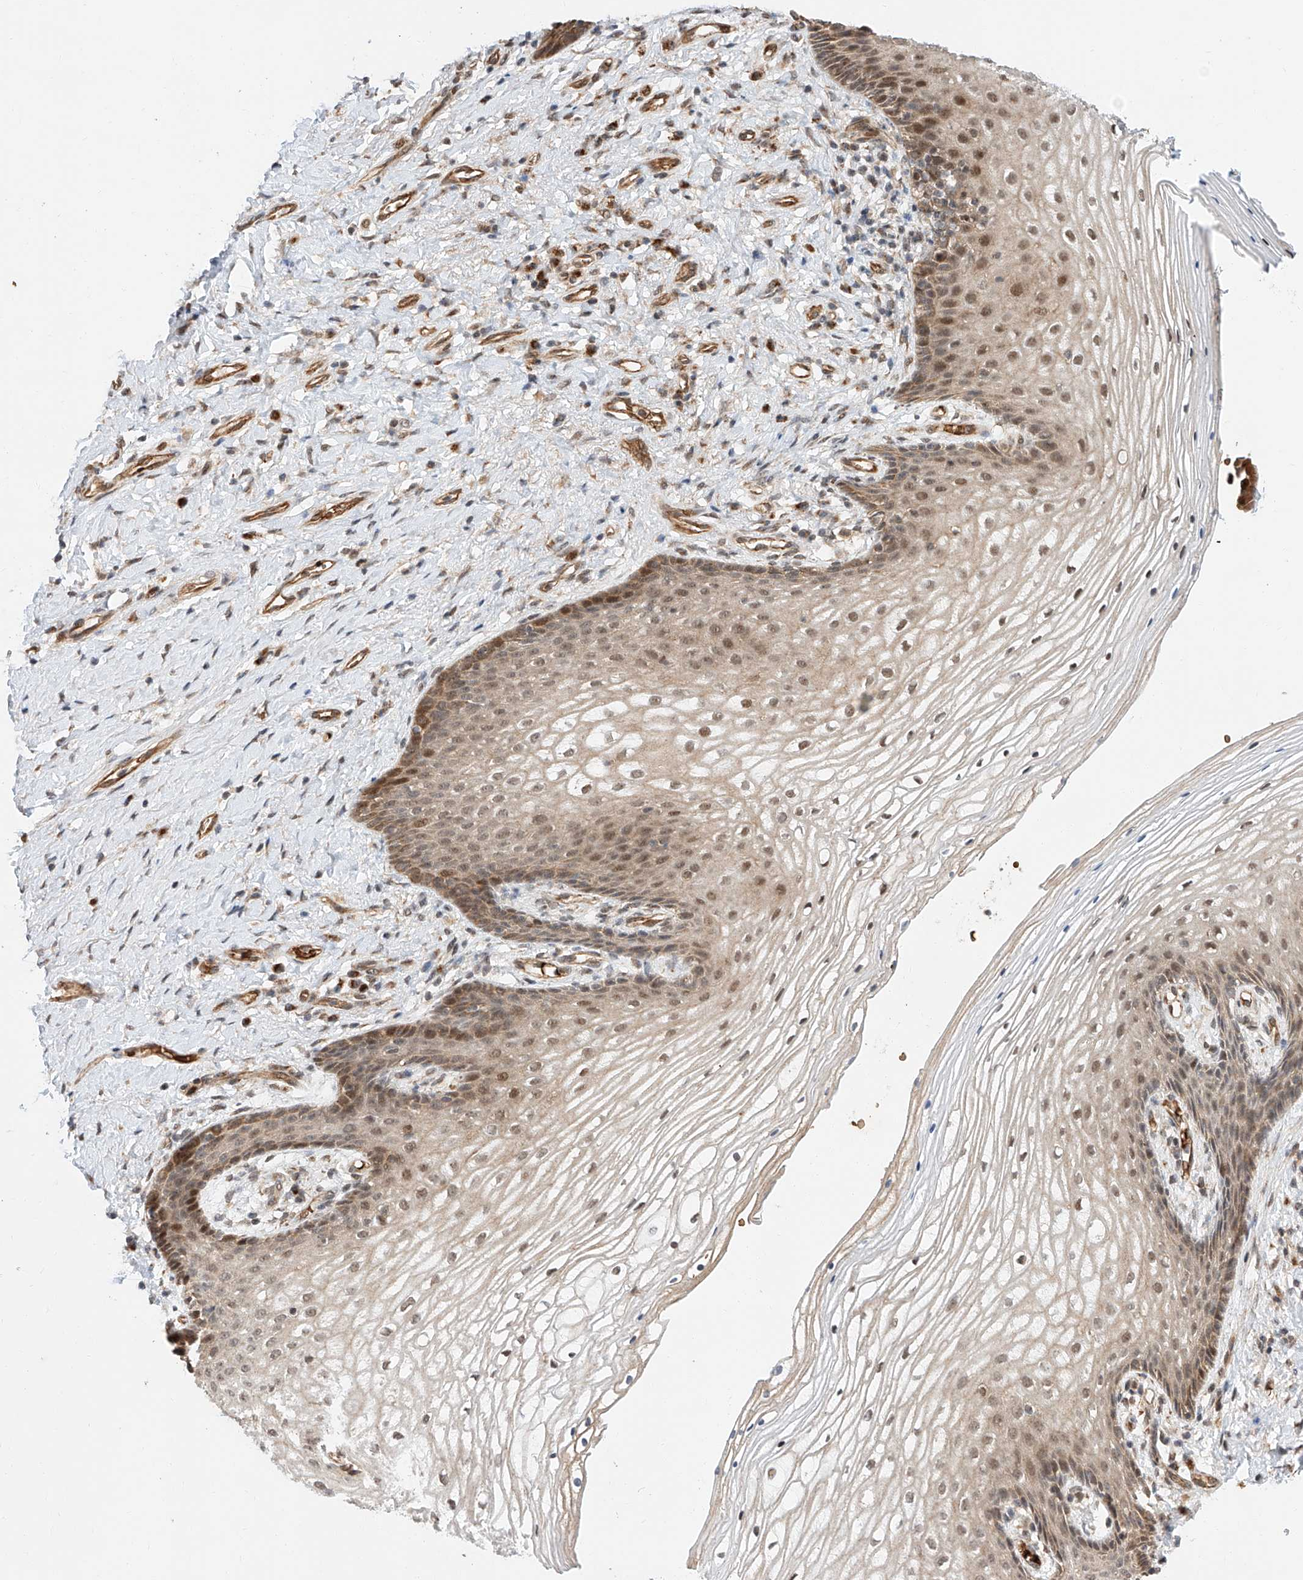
{"staining": {"intensity": "moderate", "quantity": ">75%", "location": "cytoplasmic/membranous,nuclear"}, "tissue": "vagina", "cell_type": "Squamous epithelial cells", "image_type": "normal", "snomed": [{"axis": "morphology", "description": "Normal tissue, NOS"}, {"axis": "topography", "description": "Vagina"}], "caption": "Brown immunohistochemical staining in unremarkable vagina reveals moderate cytoplasmic/membranous,nuclear positivity in about >75% of squamous epithelial cells. (Brightfield microscopy of DAB IHC at high magnification).", "gene": "THTPA", "patient": {"sex": "female", "age": 60}}